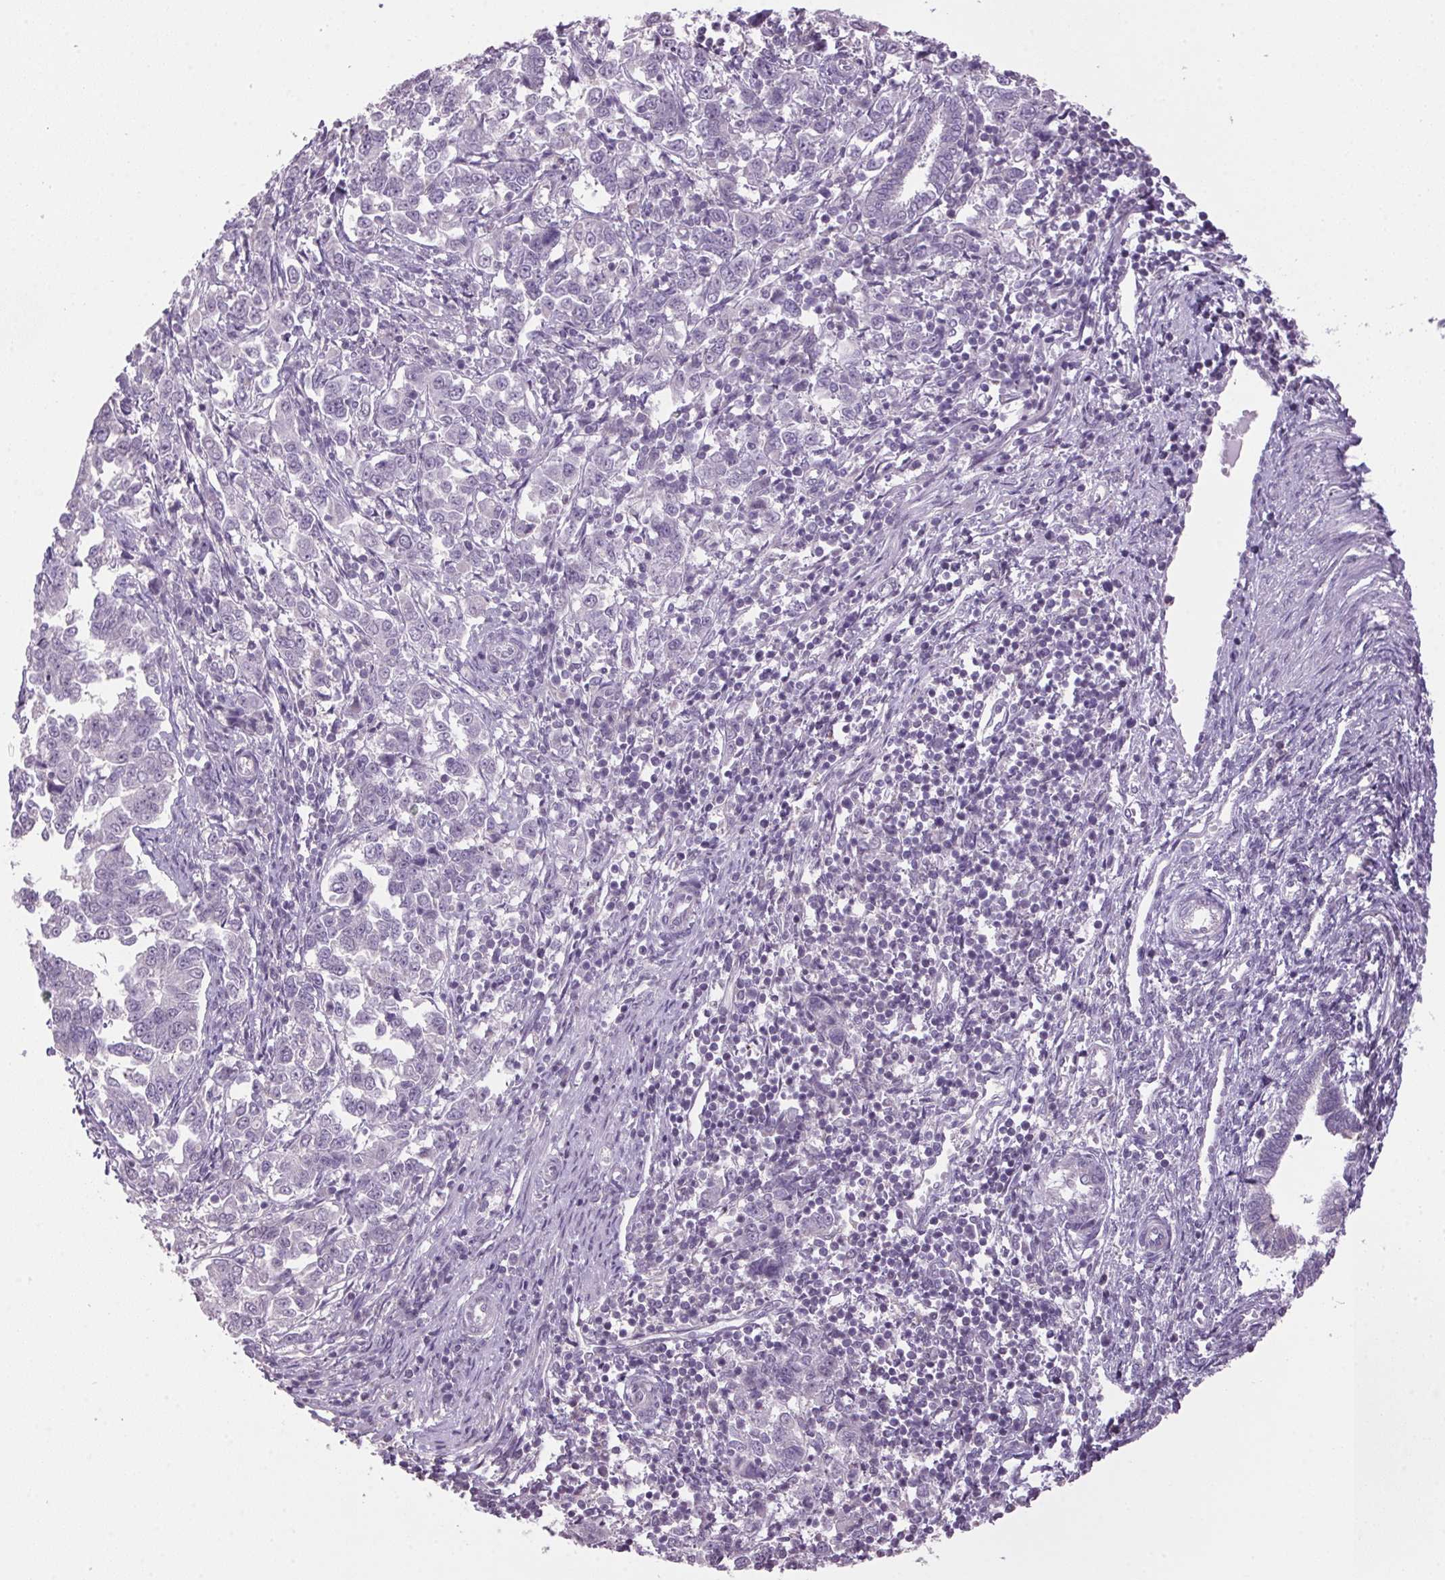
{"staining": {"intensity": "negative", "quantity": "none", "location": "none"}, "tissue": "endometrial cancer", "cell_type": "Tumor cells", "image_type": "cancer", "snomed": [{"axis": "morphology", "description": "Adenocarcinoma, NOS"}, {"axis": "topography", "description": "Endometrium"}], "caption": "This photomicrograph is of endometrial adenocarcinoma stained with immunohistochemistry (IHC) to label a protein in brown with the nuclei are counter-stained blue. There is no staining in tumor cells.", "gene": "VWA3B", "patient": {"sex": "female", "age": 43}}